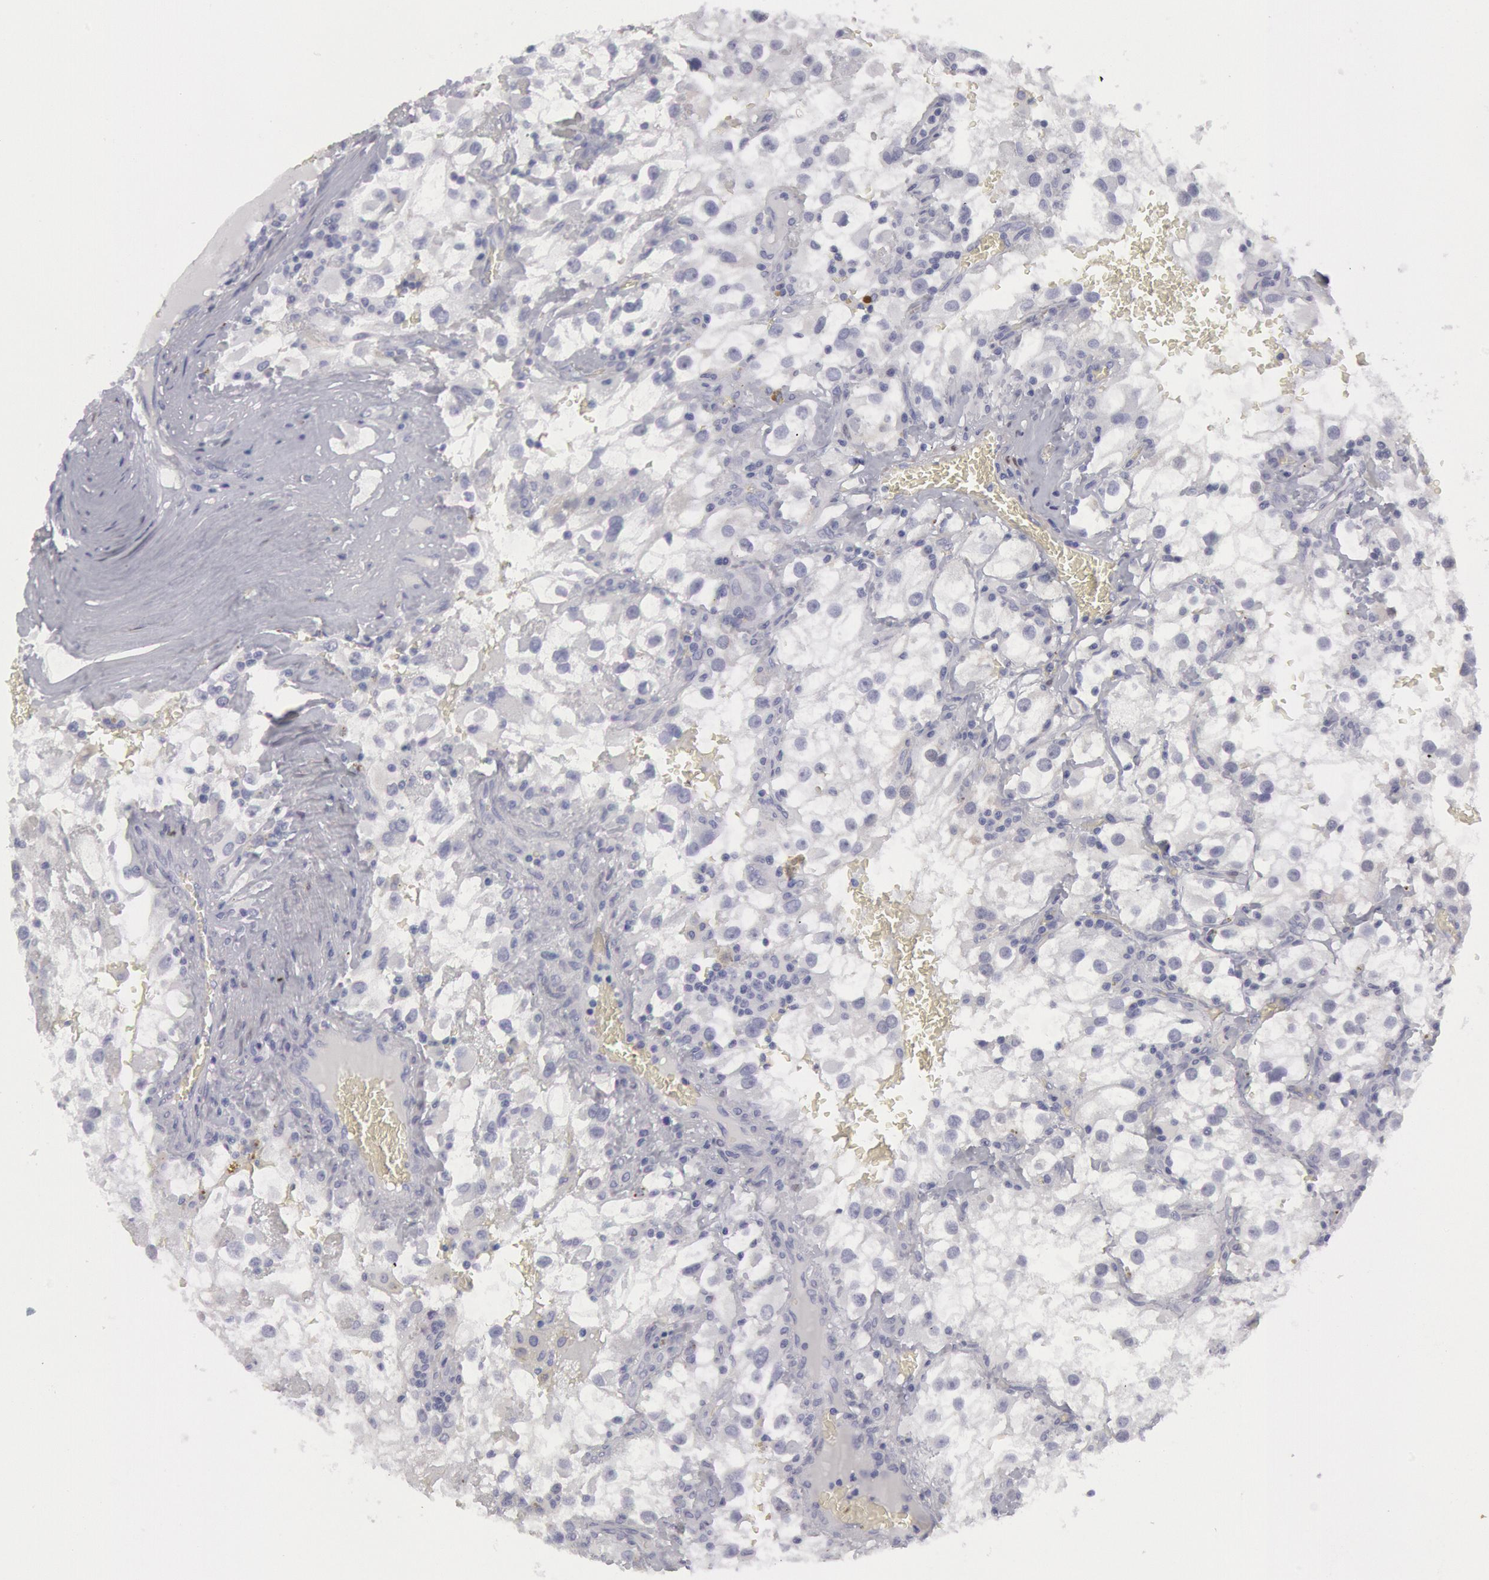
{"staining": {"intensity": "negative", "quantity": "none", "location": "none"}, "tissue": "renal cancer", "cell_type": "Tumor cells", "image_type": "cancer", "snomed": [{"axis": "morphology", "description": "Adenocarcinoma, NOS"}, {"axis": "topography", "description": "Kidney"}], "caption": "This is an immunohistochemistry micrograph of human adenocarcinoma (renal). There is no positivity in tumor cells.", "gene": "FHL1", "patient": {"sex": "female", "age": 52}}